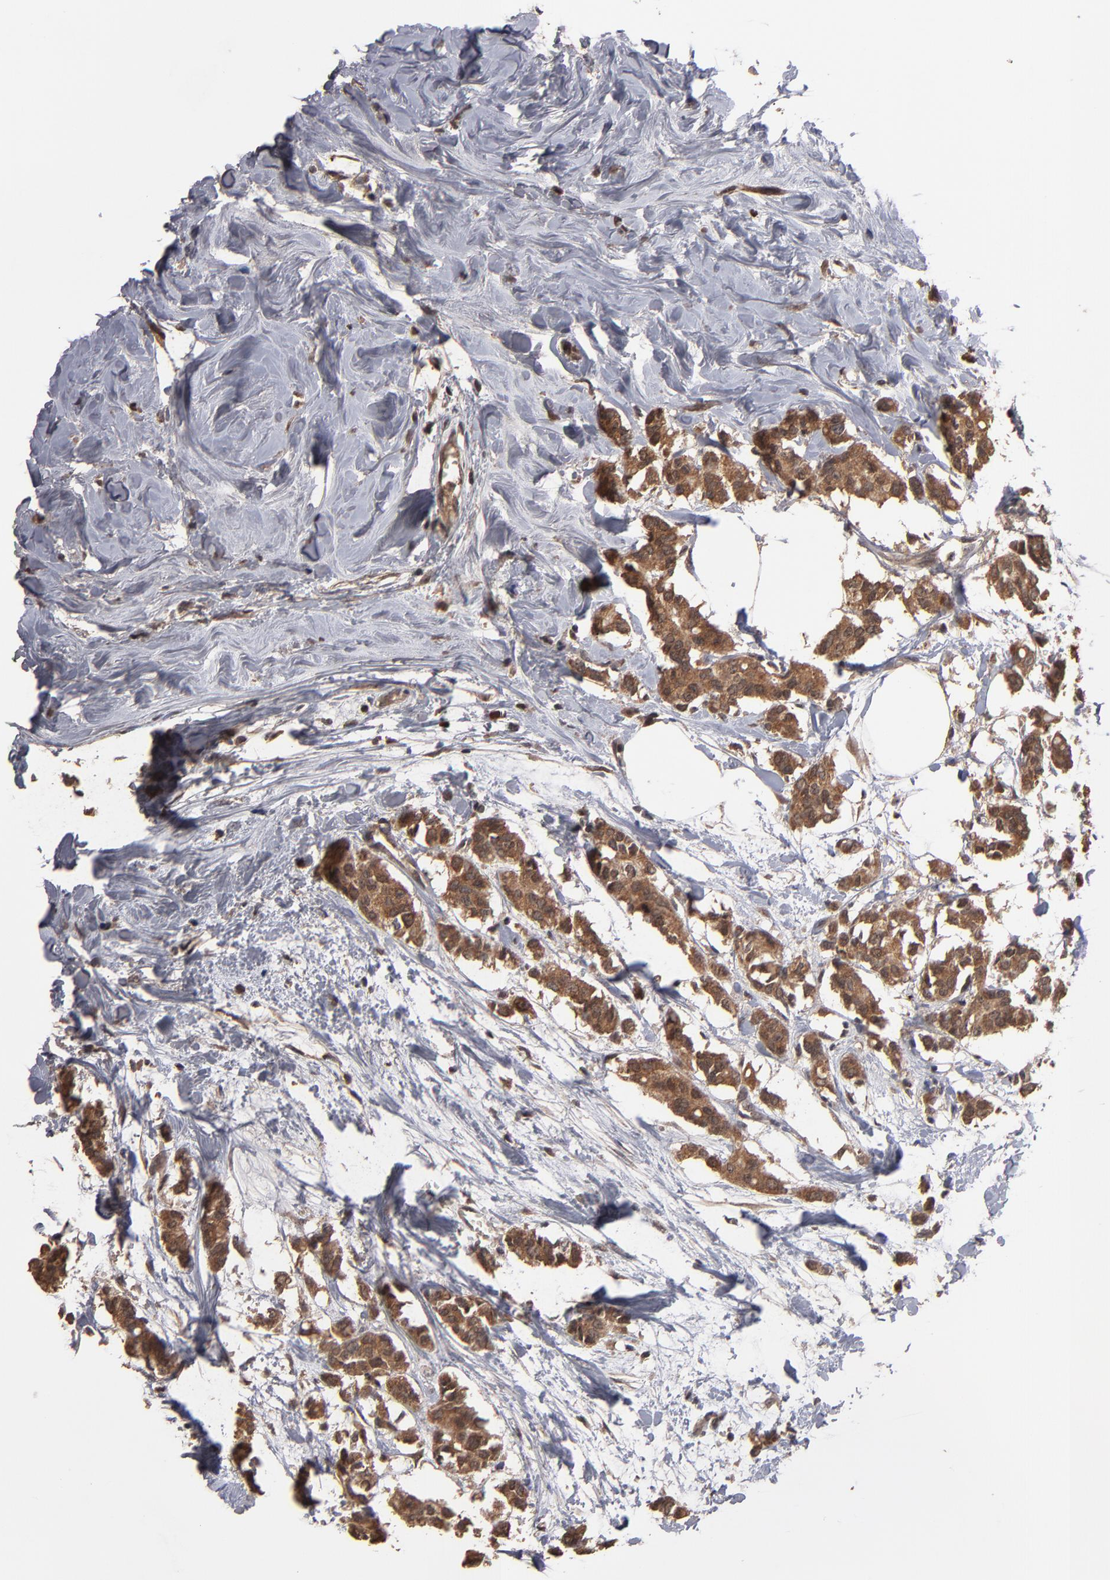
{"staining": {"intensity": "moderate", "quantity": ">75%", "location": "cytoplasmic/membranous,nuclear"}, "tissue": "breast cancer", "cell_type": "Tumor cells", "image_type": "cancer", "snomed": [{"axis": "morphology", "description": "Duct carcinoma"}, {"axis": "topography", "description": "Breast"}], "caption": "The photomicrograph reveals staining of breast cancer, revealing moderate cytoplasmic/membranous and nuclear protein staining (brown color) within tumor cells.", "gene": "NXF2B", "patient": {"sex": "female", "age": 84}}